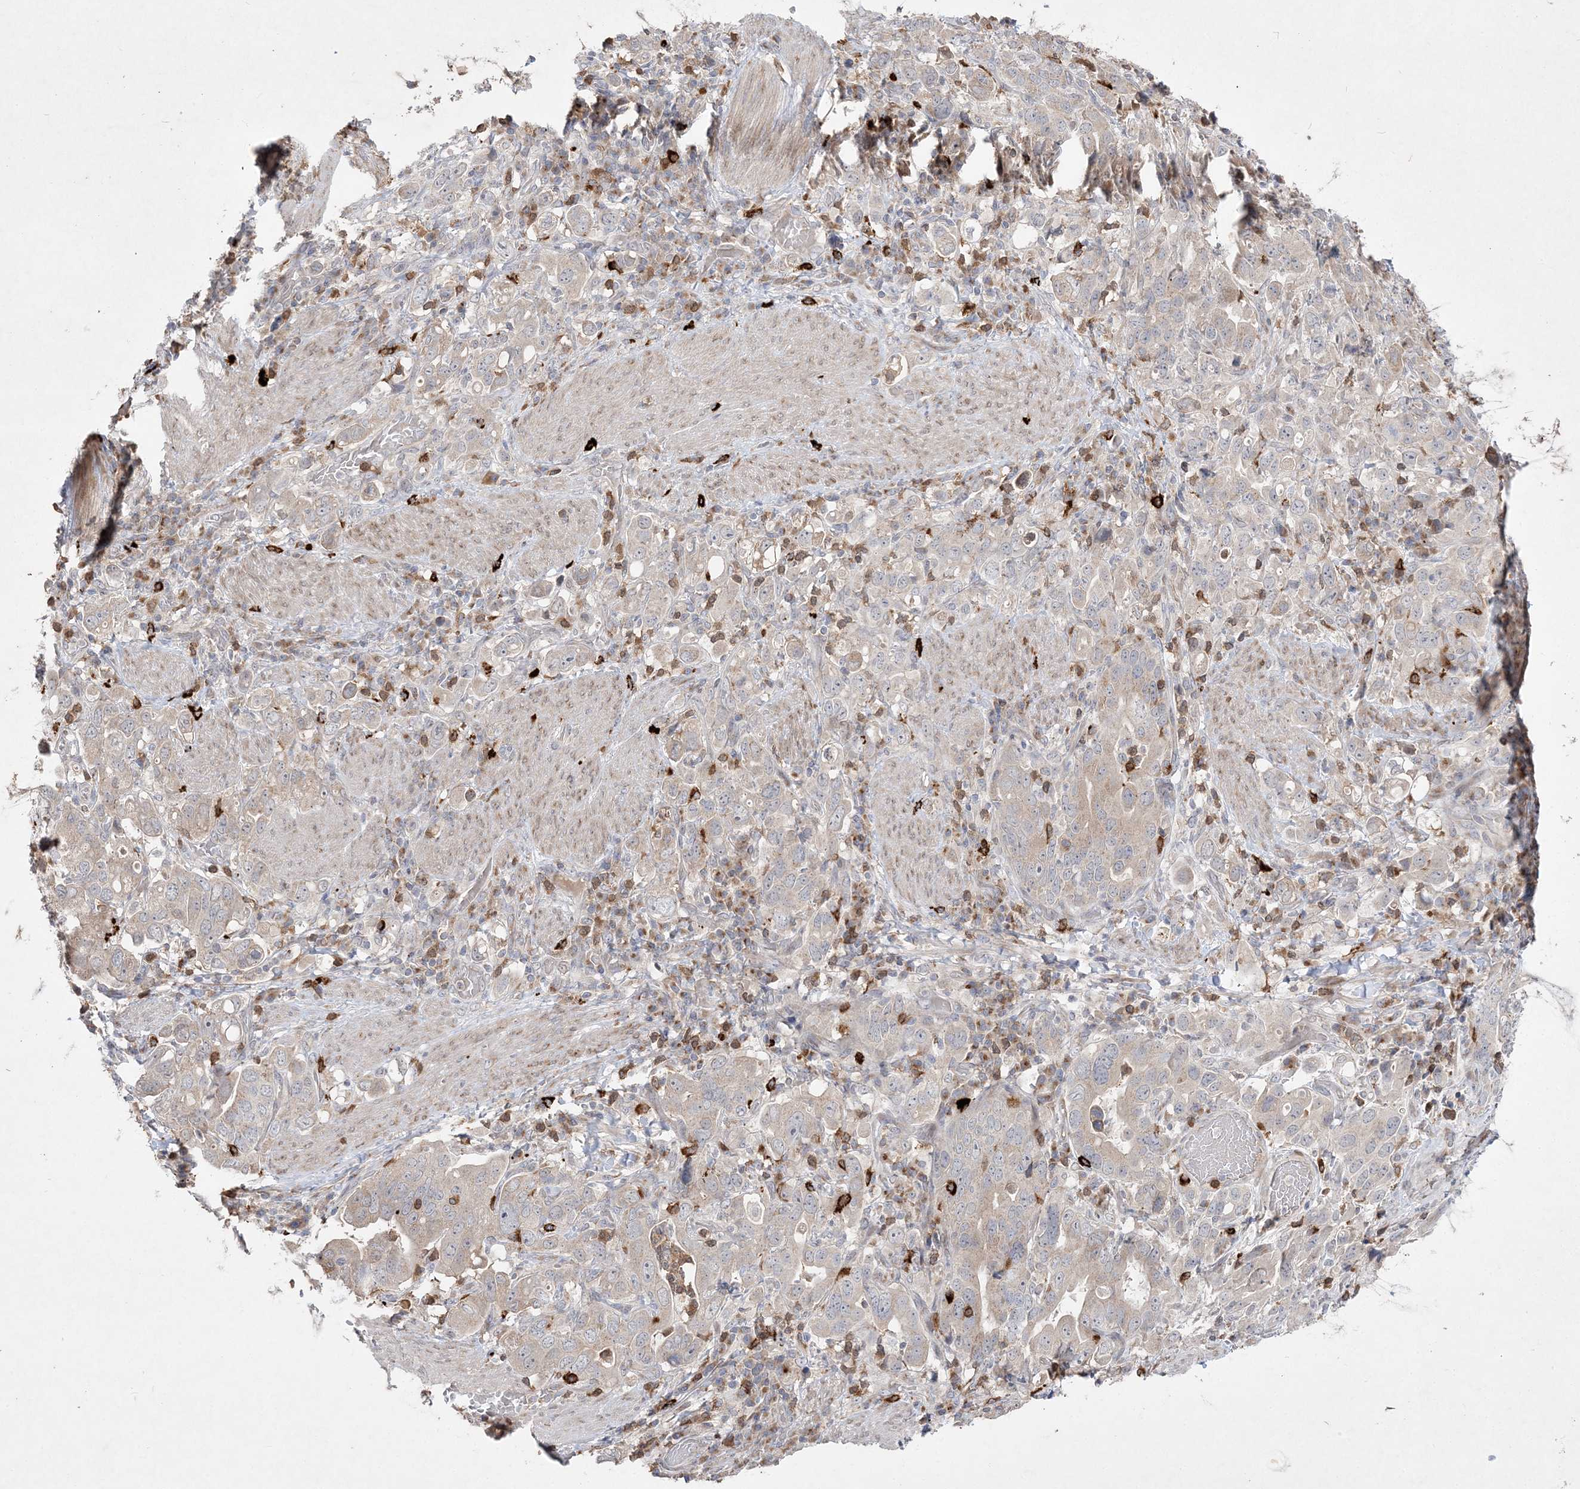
{"staining": {"intensity": "weak", "quantity": "<25%", "location": "cytoplasmic/membranous"}, "tissue": "stomach cancer", "cell_type": "Tumor cells", "image_type": "cancer", "snomed": [{"axis": "morphology", "description": "Adenocarcinoma, NOS"}, {"axis": "topography", "description": "Stomach, upper"}], "caption": "DAB (3,3'-diaminobenzidine) immunohistochemical staining of stomach cancer (adenocarcinoma) displays no significant staining in tumor cells.", "gene": "CLNK", "patient": {"sex": "male", "age": 62}}